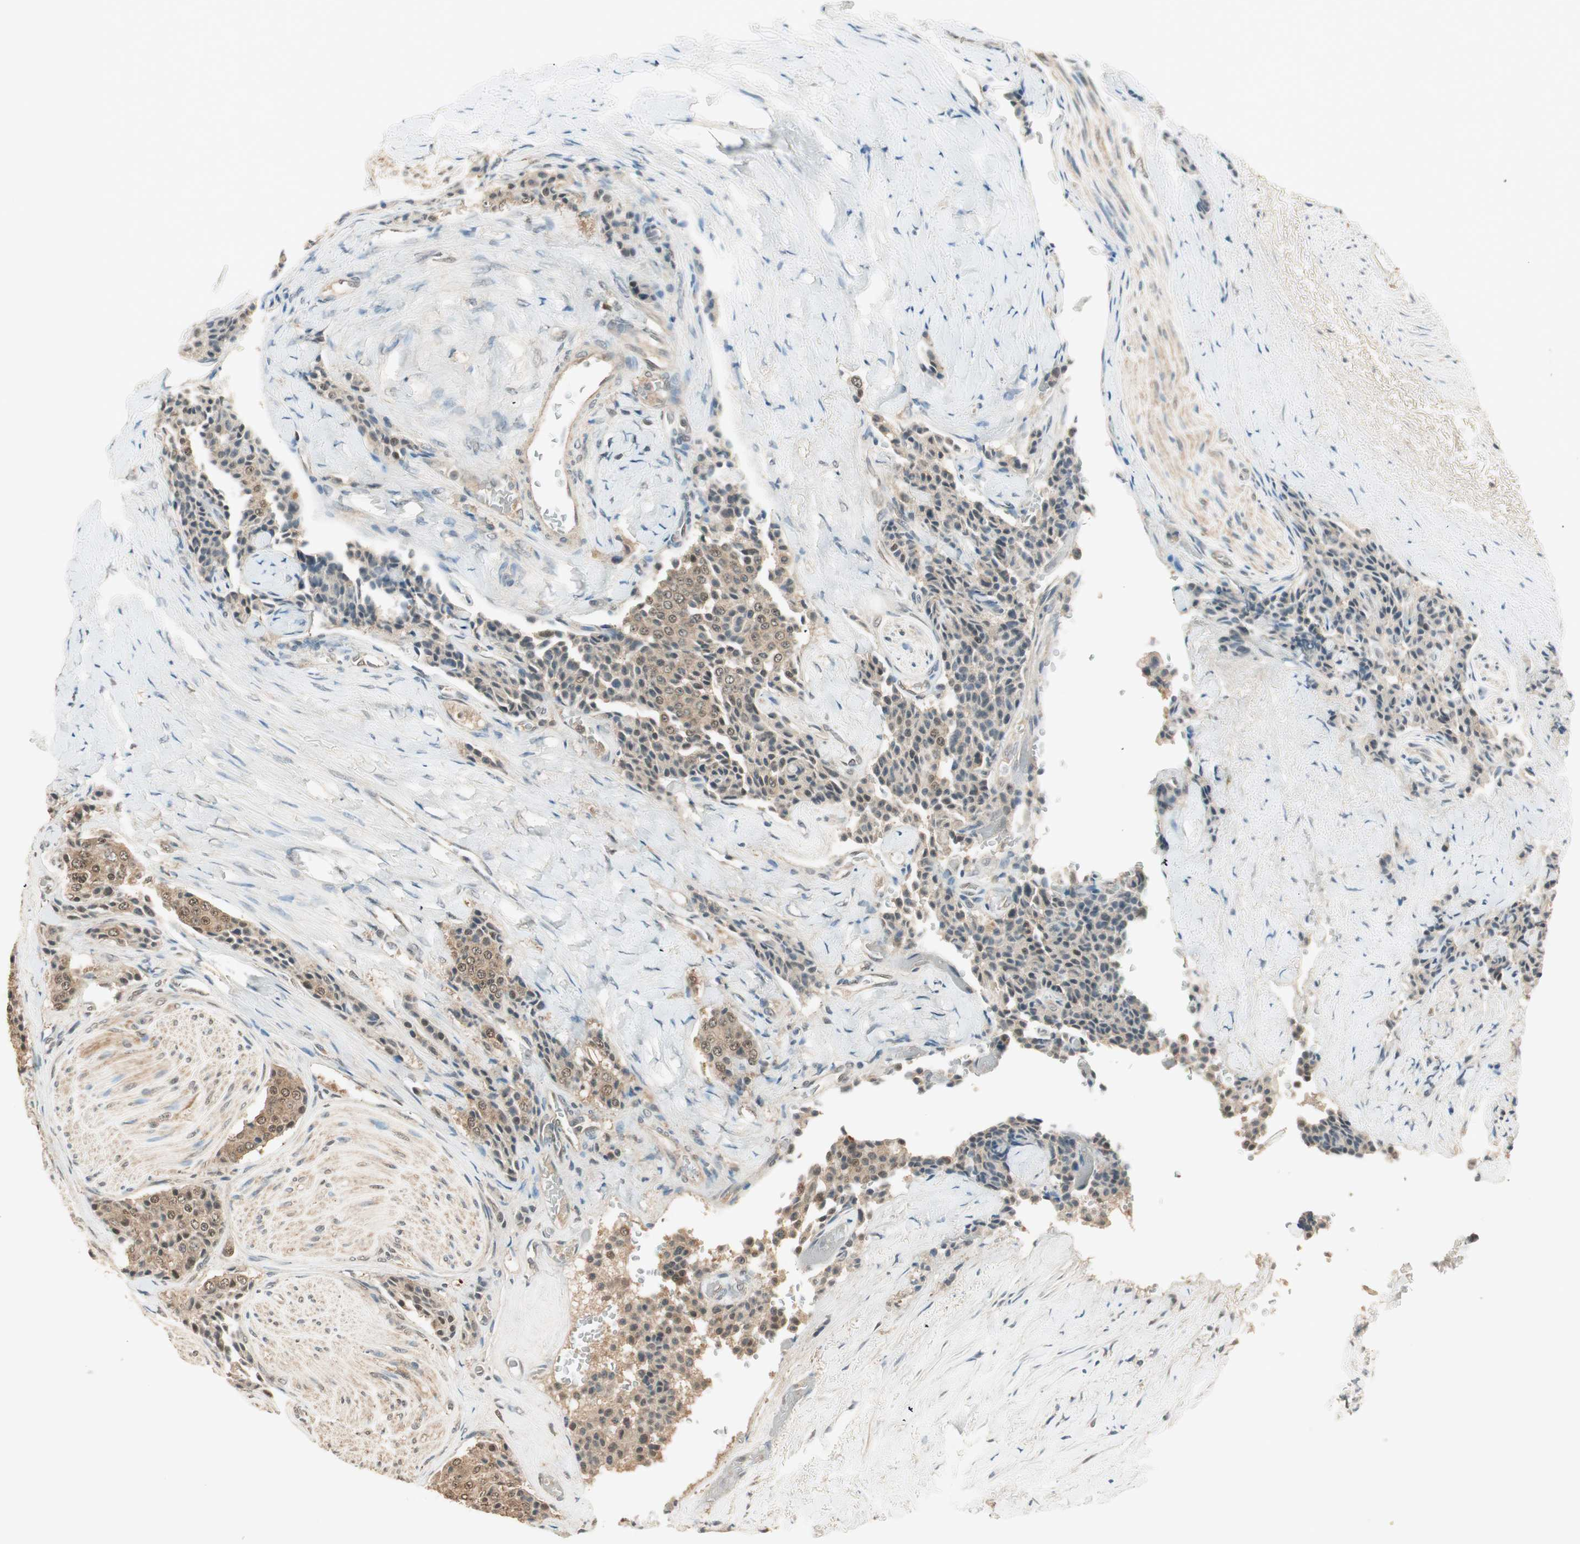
{"staining": {"intensity": "weak", "quantity": ">75%", "location": "cytoplasmic/membranous"}, "tissue": "carcinoid", "cell_type": "Tumor cells", "image_type": "cancer", "snomed": [{"axis": "morphology", "description": "Carcinoid, malignant, NOS"}, {"axis": "topography", "description": "Colon"}], "caption": "Carcinoid stained with DAB IHC shows low levels of weak cytoplasmic/membranous positivity in approximately >75% of tumor cells.", "gene": "USP5", "patient": {"sex": "female", "age": 61}}